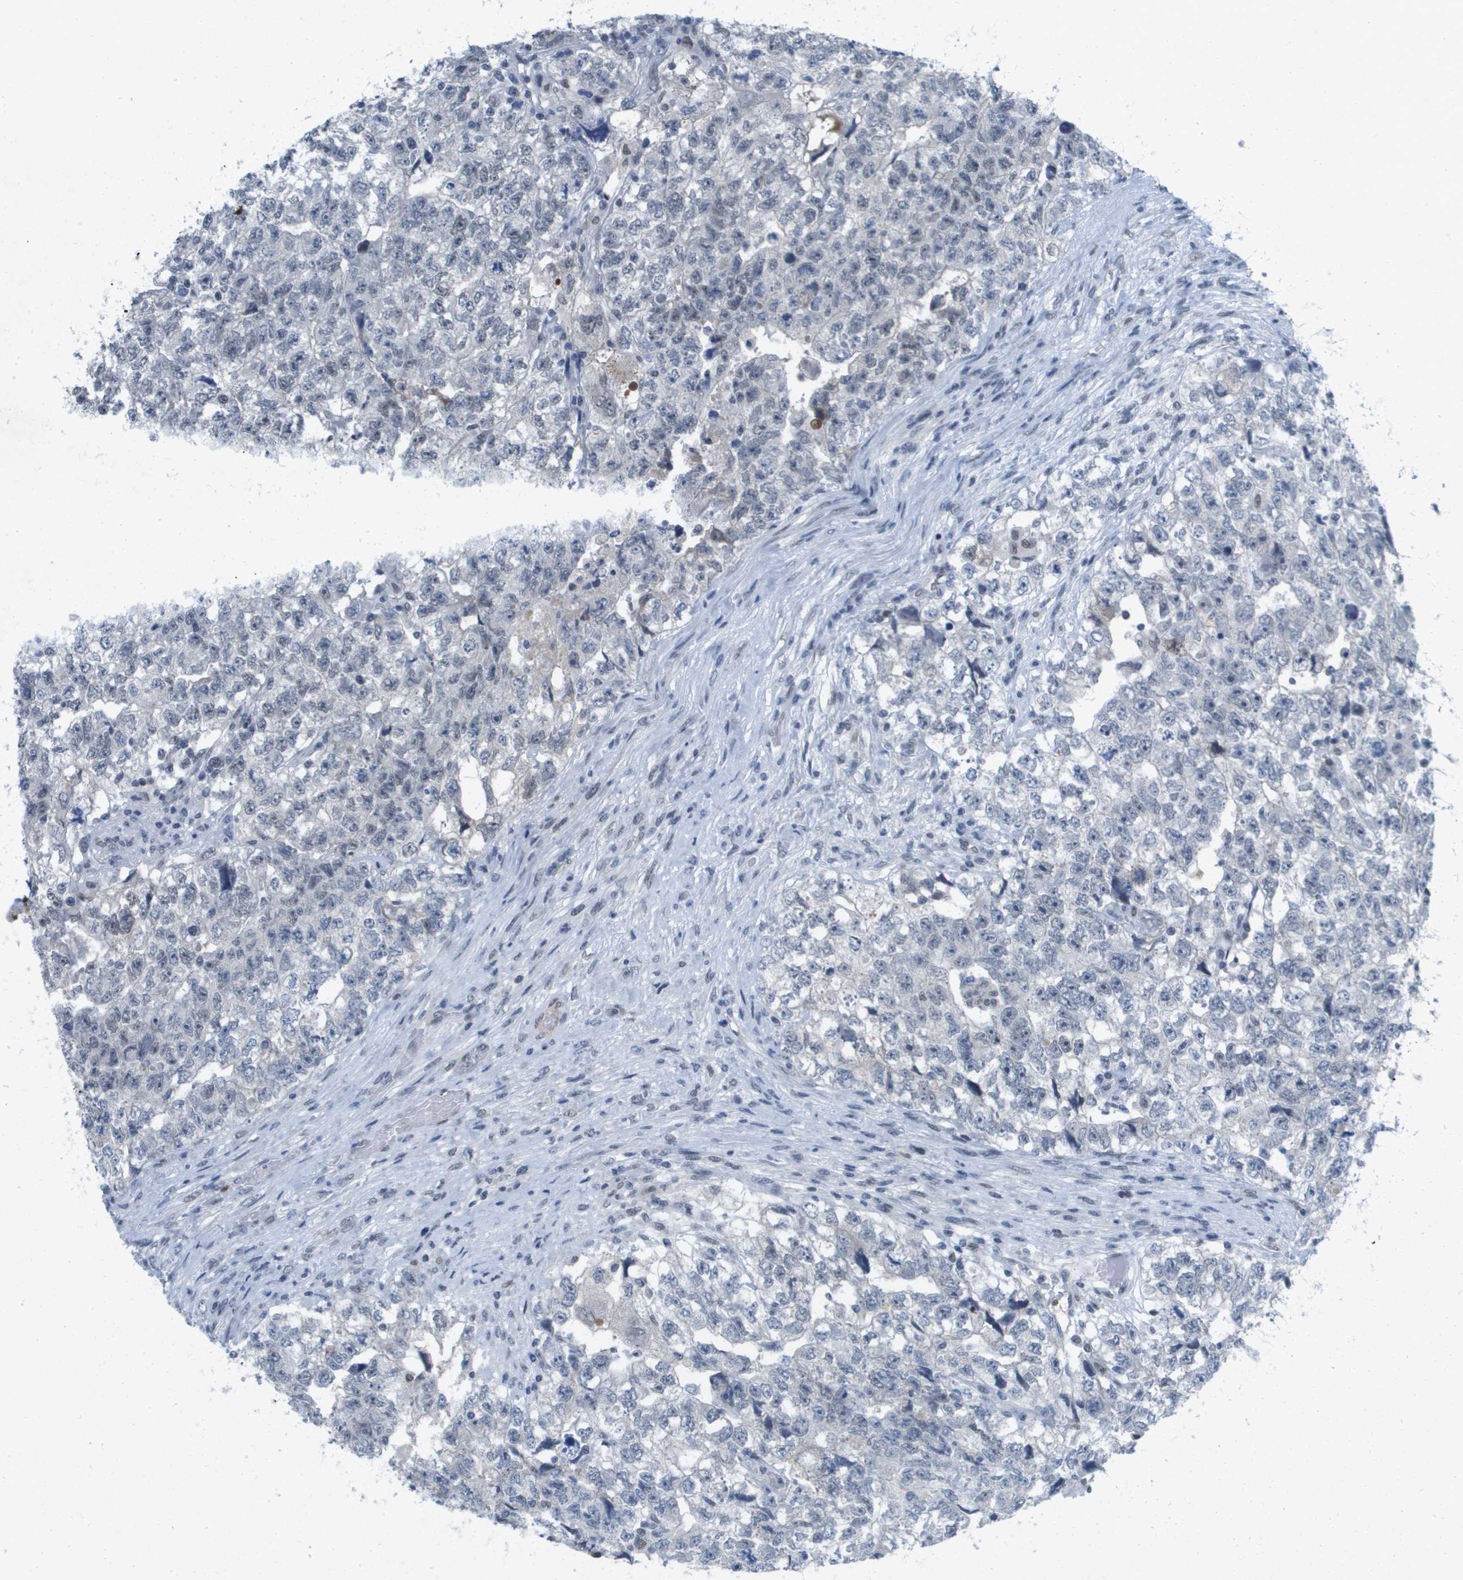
{"staining": {"intensity": "negative", "quantity": "none", "location": "none"}, "tissue": "testis cancer", "cell_type": "Tumor cells", "image_type": "cancer", "snomed": [{"axis": "morphology", "description": "Carcinoma, Embryonal, NOS"}, {"axis": "topography", "description": "Testis"}], "caption": "The image displays no staining of tumor cells in embryonal carcinoma (testis).", "gene": "TP53RK", "patient": {"sex": "male", "age": 36}}